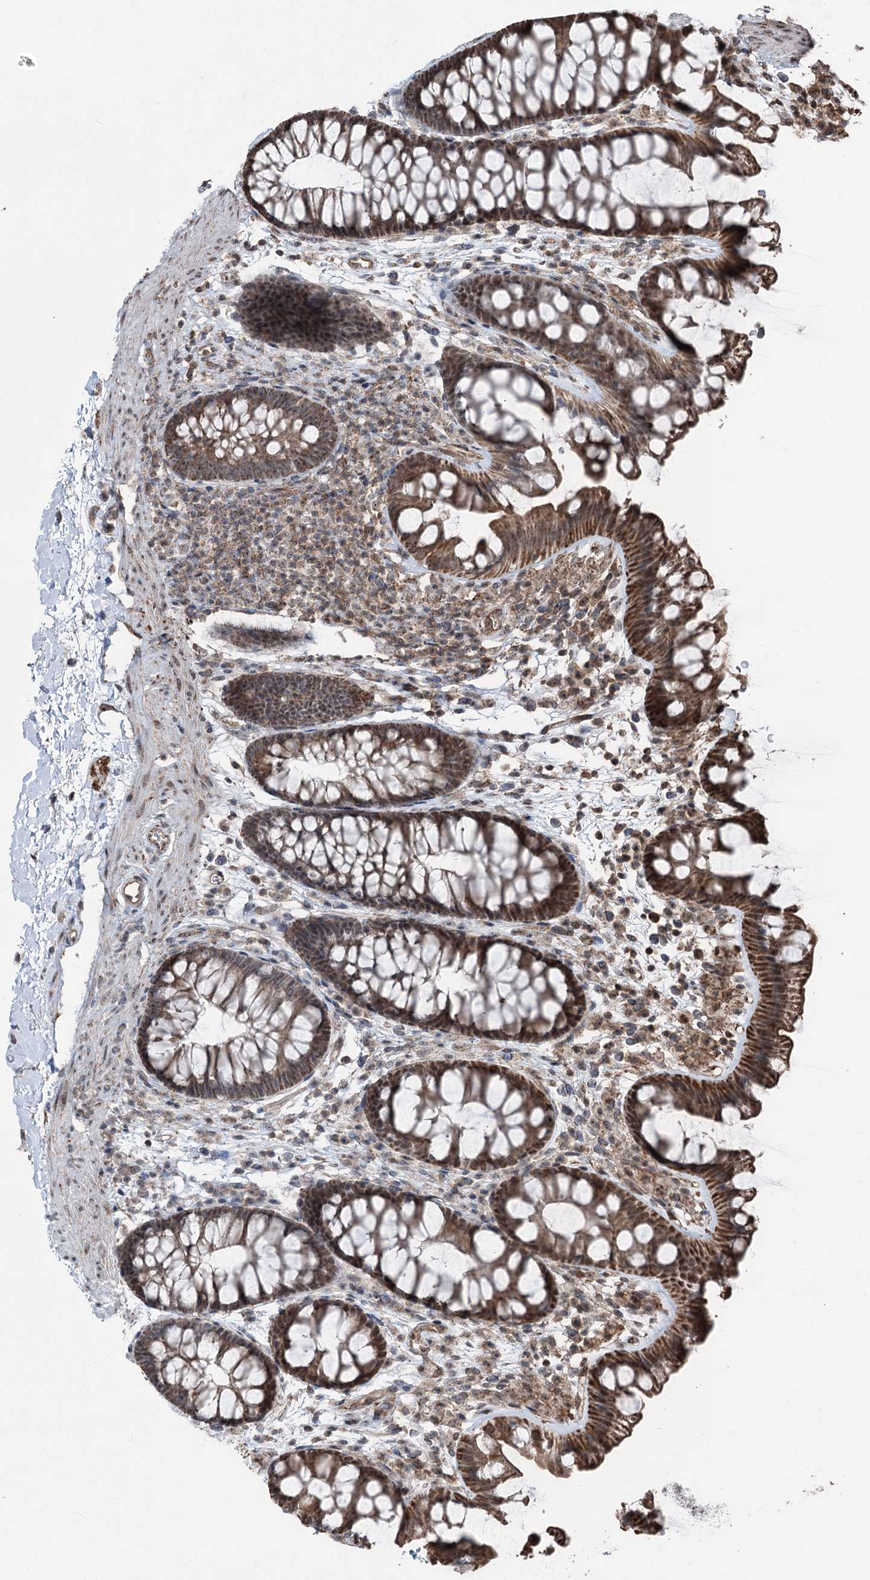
{"staining": {"intensity": "moderate", "quantity": ">75%", "location": "cytoplasmic/membranous"}, "tissue": "colon", "cell_type": "Endothelial cells", "image_type": "normal", "snomed": [{"axis": "morphology", "description": "Normal tissue, NOS"}, {"axis": "topography", "description": "Colon"}], "caption": "Immunohistochemical staining of normal colon displays medium levels of moderate cytoplasmic/membranous staining in about >75% of endothelial cells. (IHC, brightfield microscopy, high magnification).", "gene": "STEEP1", "patient": {"sex": "female", "age": 62}}